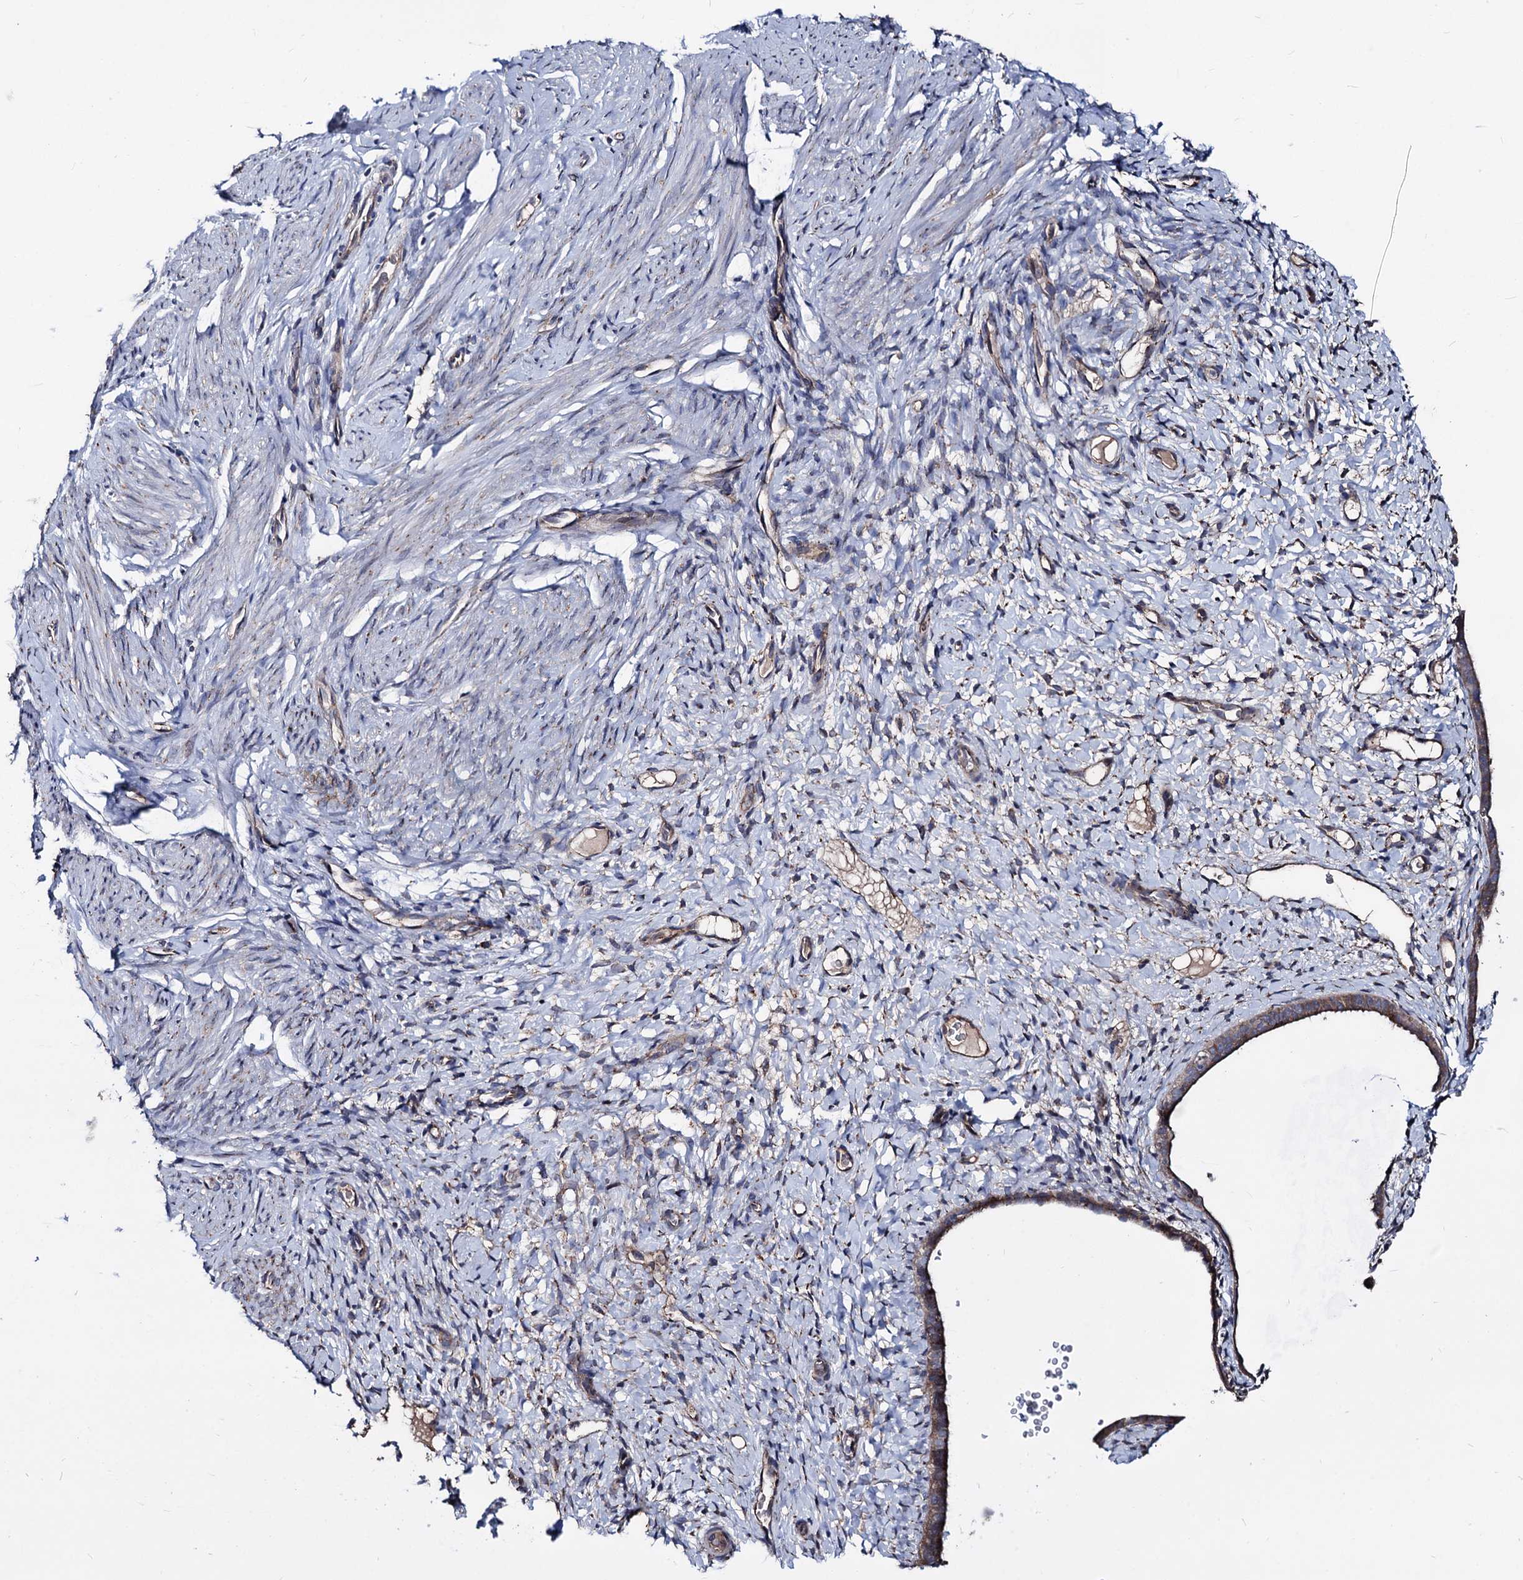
{"staining": {"intensity": "negative", "quantity": "none", "location": "none"}, "tissue": "endometrium", "cell_type": "Cells in endometrial stroma", "image_type": "normal", "snomed": [{"axis": "morphology", "description": "Normal tissue, NOS"}, {"axis": "topography", "description": "Endometrium"}], "caption": "IHC histopathology image of unremarkable endometrium stained for a protein (brown), which demonstrates no staining in cells in endometrial stroma.", "gene": "SMAGP", "patient": {"sex": "female", "age": 65}}